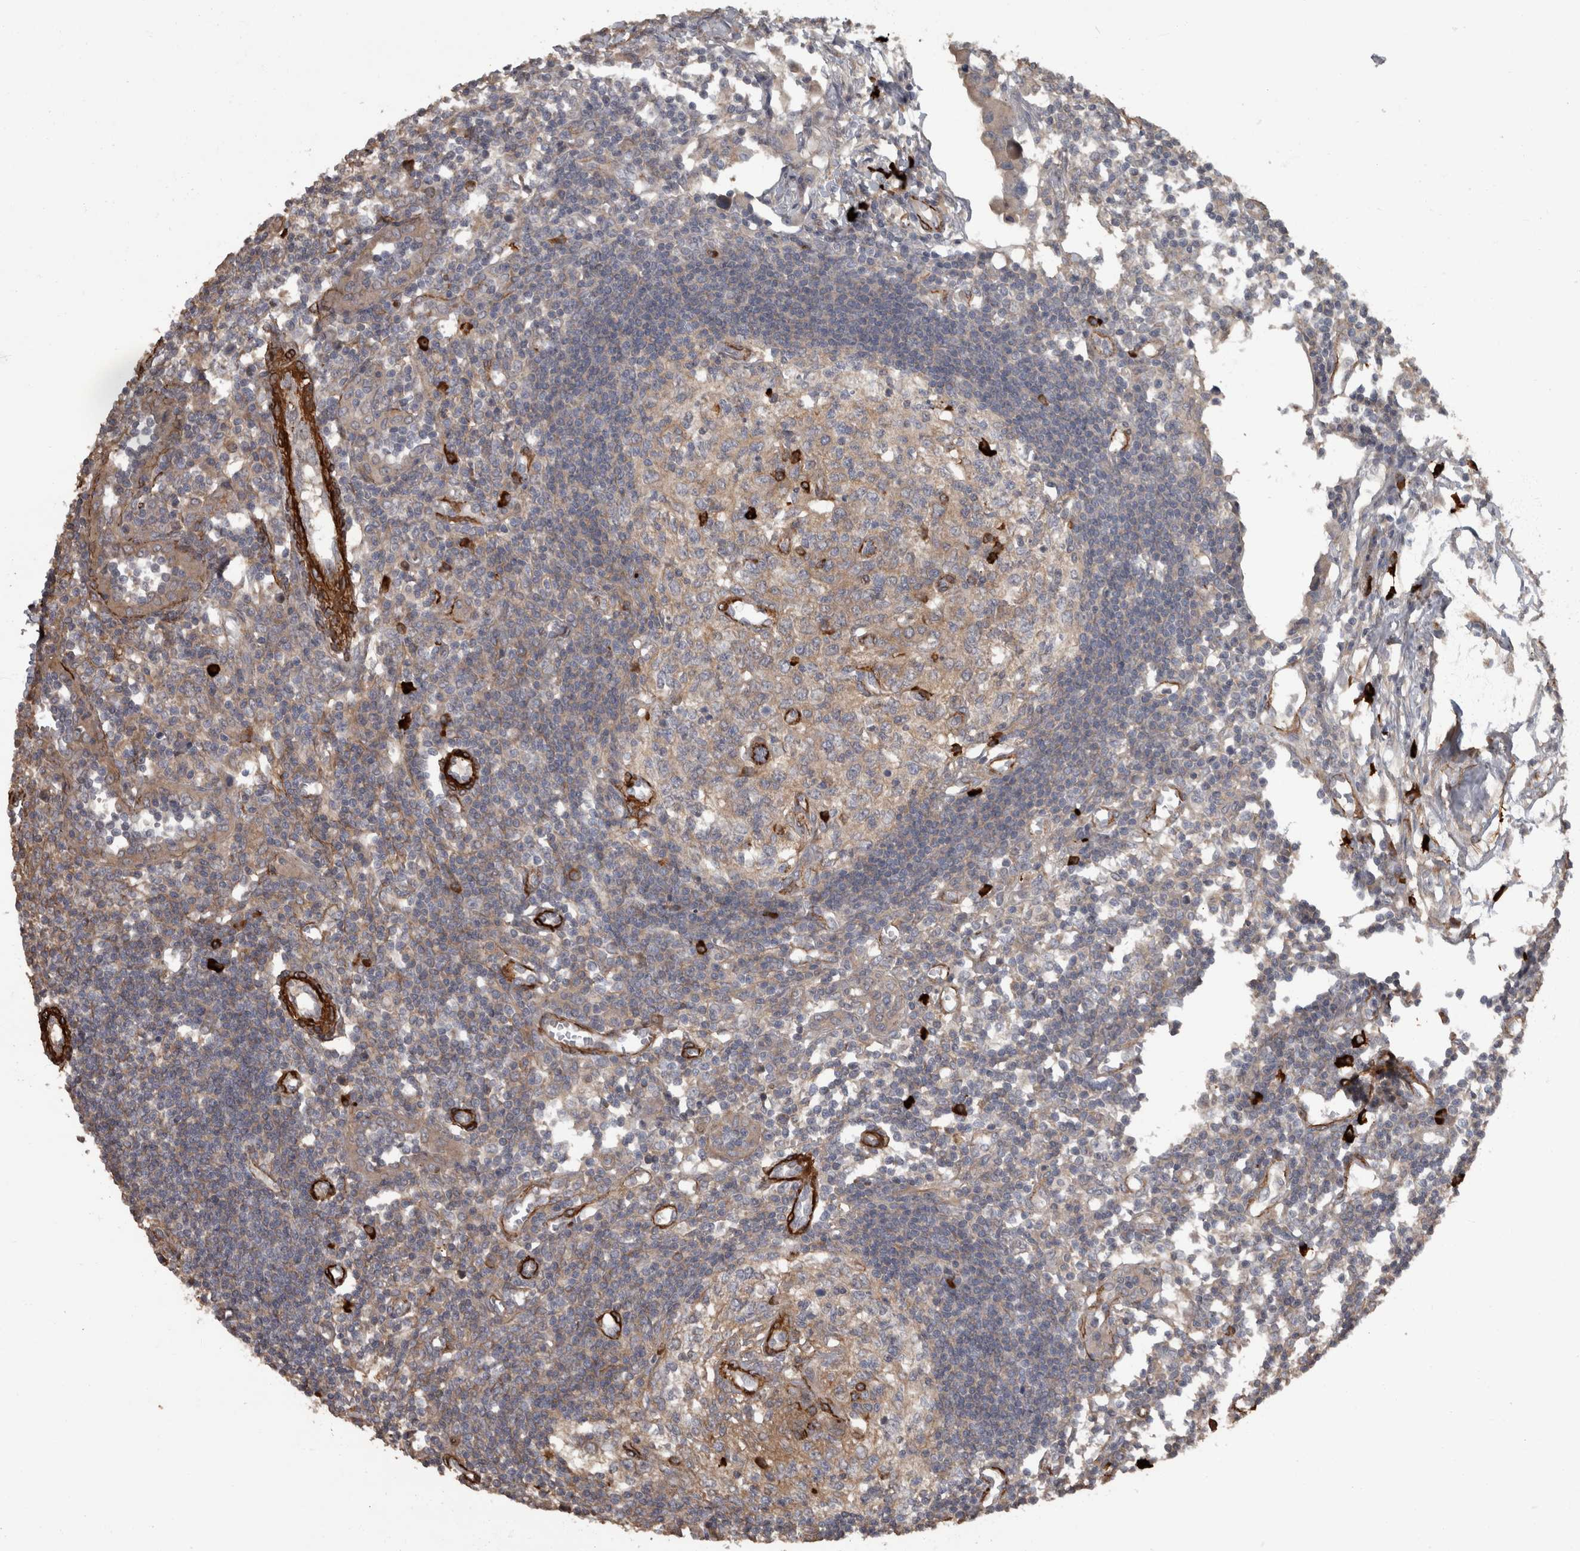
{"staining": {"intensity": "strong", "quantity": "<25%", "location": "cytoplasmic/membranous"}, "tissue": "lymph node", "cell_type": "Germinal center cells", "image_type": "normal", "snomed": [{"axis": "morphology", "description": "Normal tissue, NOS"}, {"axis": "morphology", "description": "Malignant melanoma, Metastatic site"}, {"axis": "topography", "description": "Lymph node"}], "caption": "IHC photomicrograph of benign lymph node: lymph node stained using immunohistochemistry (IHC) demonstrates medium levels of strong protein expression localized specifically in the cytoplasmic/membranous of germinal center cells, appearing as a cytoplasmic/membranous brown color.", "gene": "MASTL", "patient": {"sex": "male", "age": 41}}